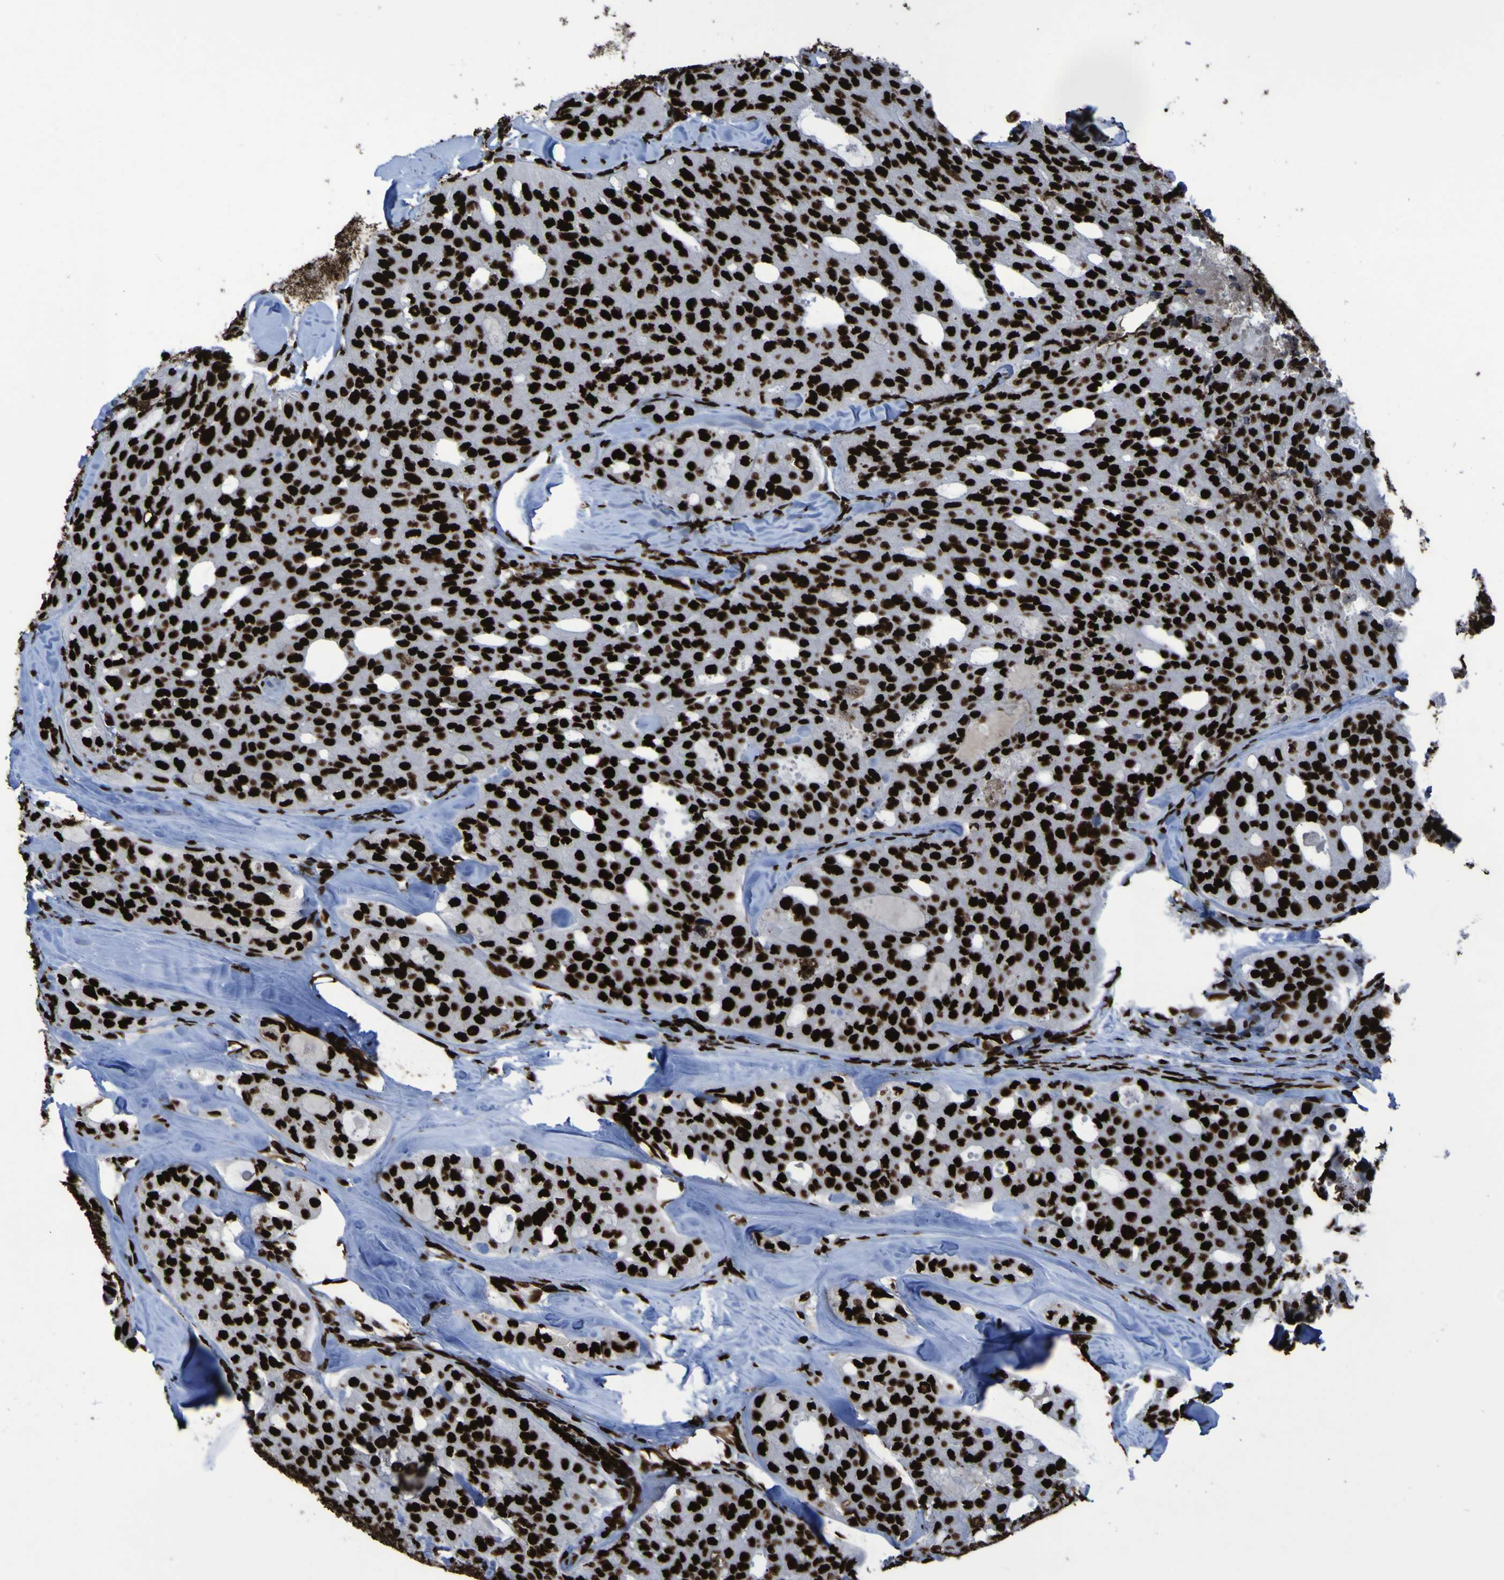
{"staining": {"intensity": "strong", "quantity": ">75%", "location": "nuclear"}, "tissue": "thyroid cancer", "cell_type": "Tumor cells", "image_type": "cancer", "snomed": [{"axis": "morphology", "description": "Follicular adenoma carcinoma, NOS"}, {"axis": "topography", "description": "Thyroid gland"}], "caption": "About >75% of tumor cells in thyroid follicular adenoma carcinoma display strong nuclear protein positivity as visualized by brown immunohistochemical staining.", "gene": "NPM1", "patient": {"sex": "male", "age": 75}}